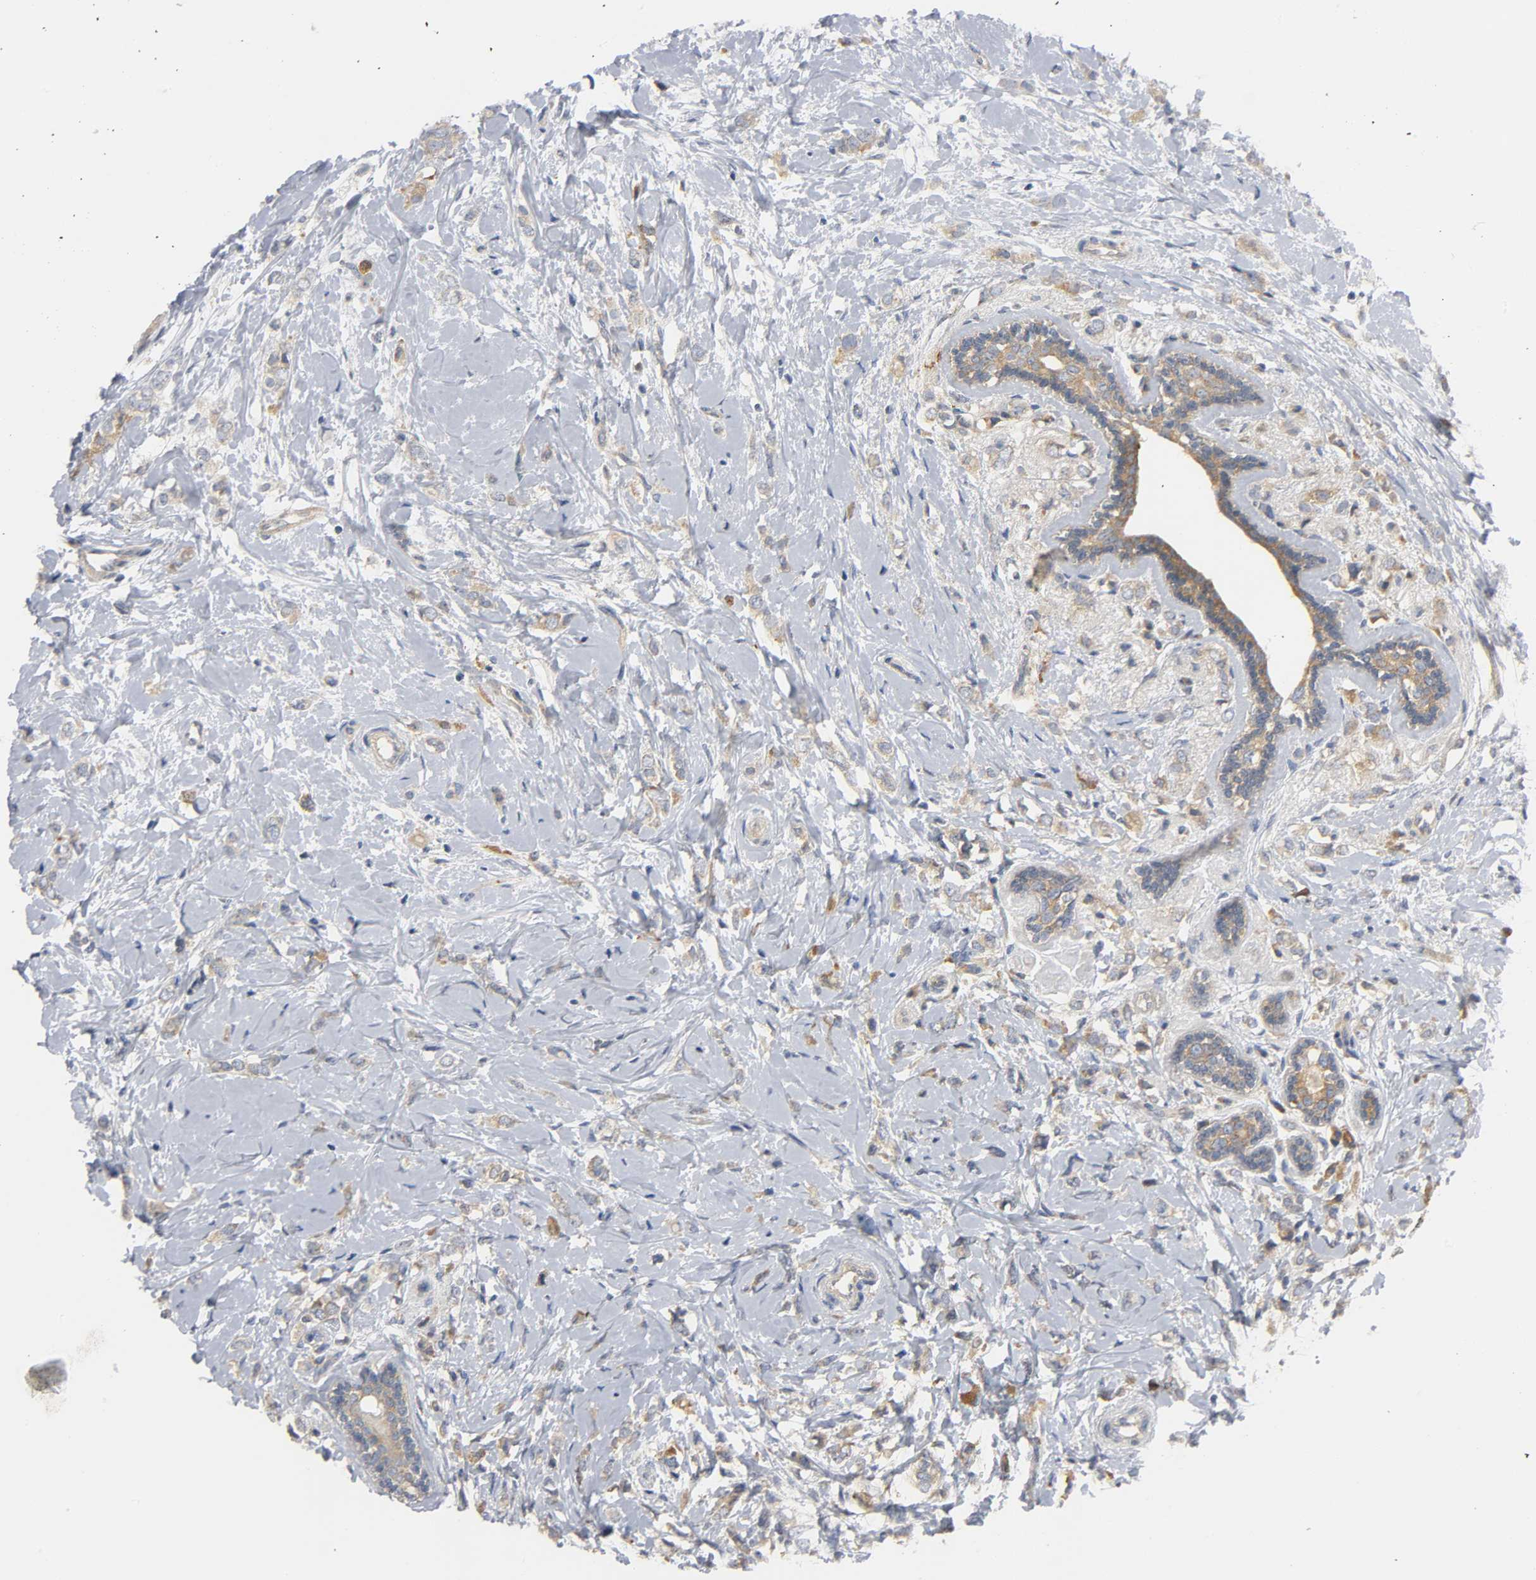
{"staining": {"intensity": "weak", "quantity": ">75%", "location": "cytoplasmic/membranous"}, "tissue": "breast cancer", "cell_type": "Tumor cells", "image_type": "cancer", "snomed": [{"axis": "morphology", "description": "Normal tissue, NOS"}, {"axis": "morphology", "description": "Lobular carcinoma"}, {"axis": "topography", "description": "Breast"}], "caption": "Tumor cells reveal low levels of weak cytoplasmic/membranous expression in approximately >75% of cells in human lobular carcinoma (breast).", "gene": "HDAC6", "patient": {"sex": "female", "age": 47}}